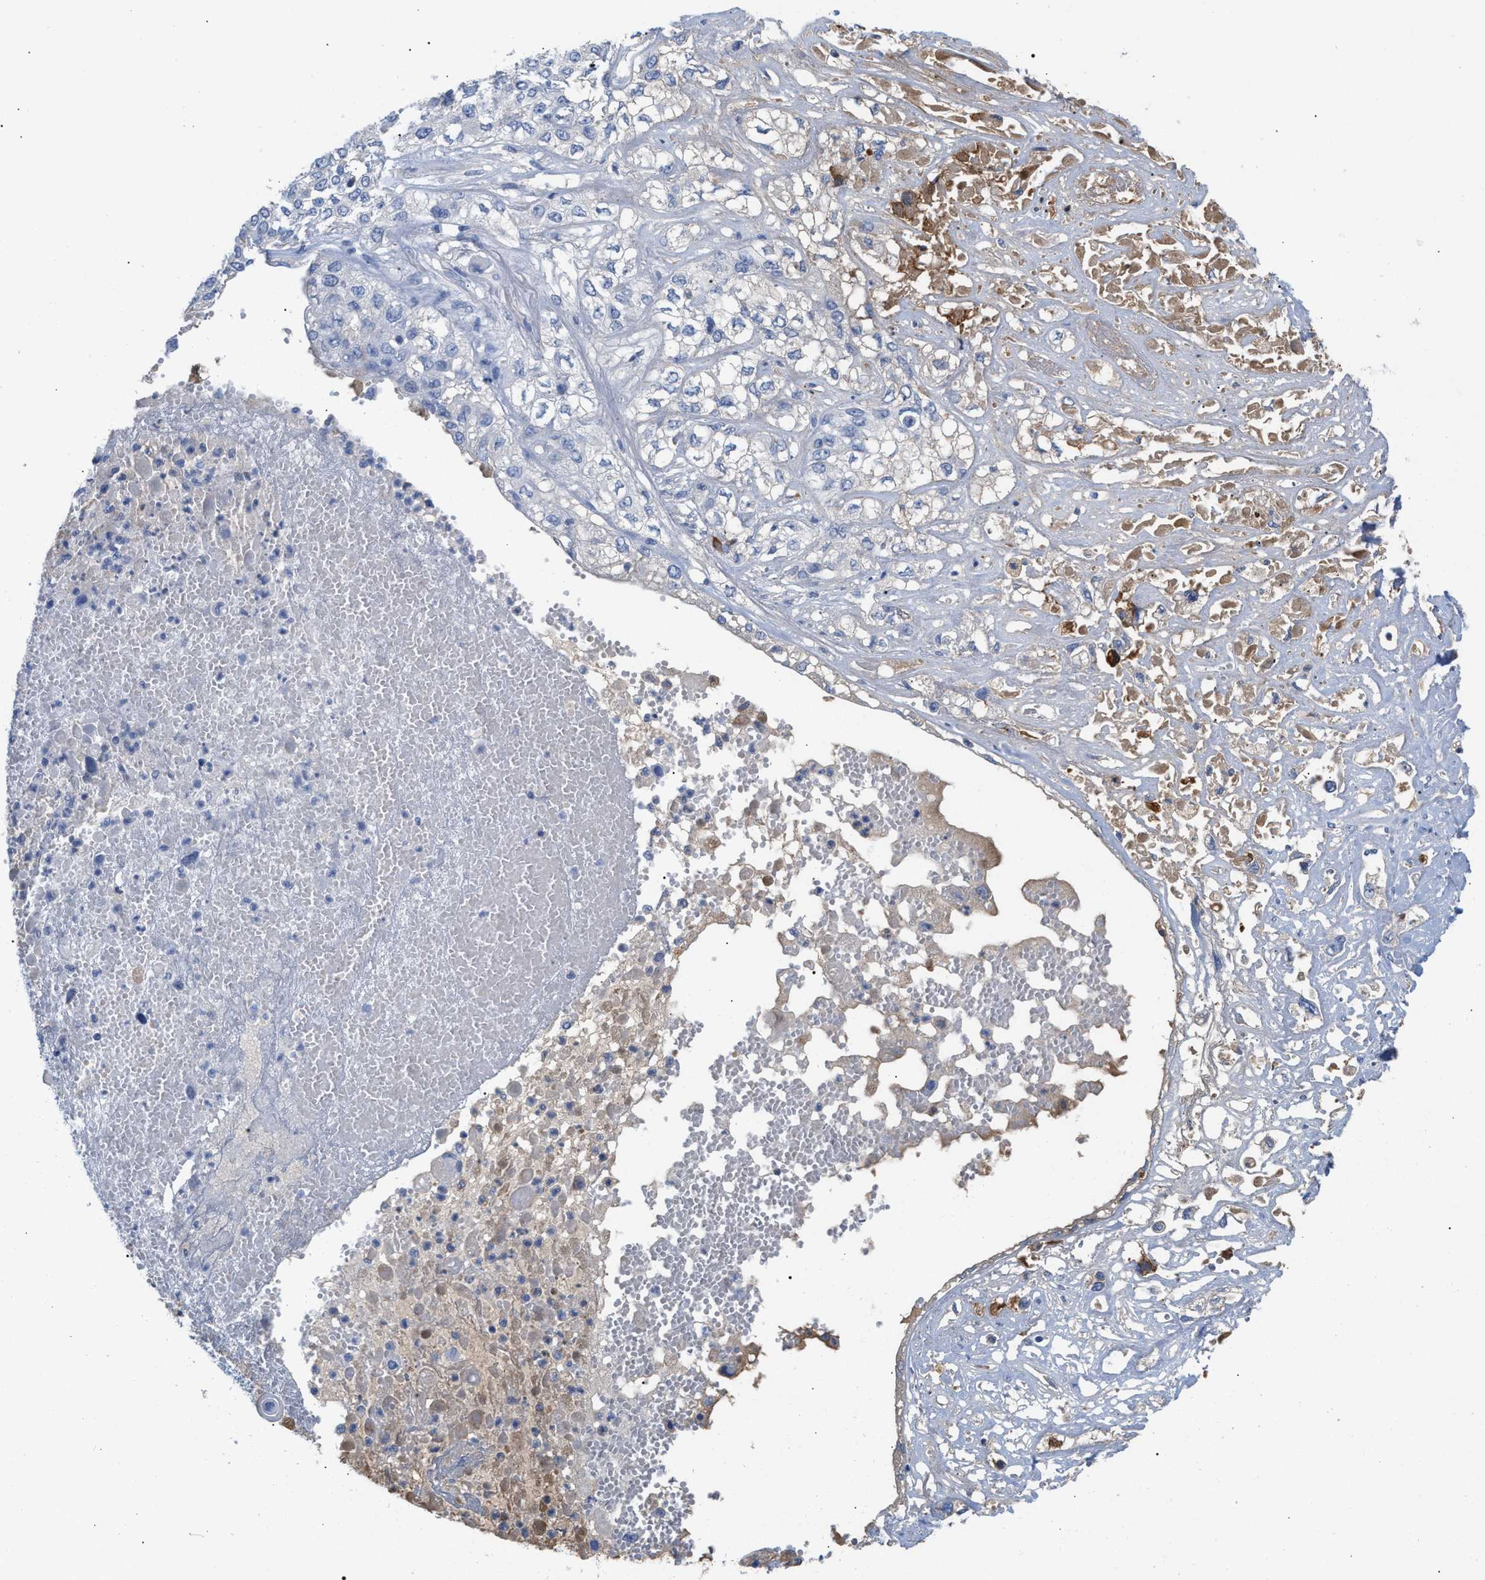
{"staining": {"intensity": "negative", "quantity": "none", "location": "none"}, "tissue": "lung cancer", "cell_type": "Tumor cells", "image_type": "cancer", "snomed": [{"axis": "morphology", "description": "Squamous cell carcinoma, NOS"}, {"axis": "topography", "description": "Lung"}], "caption": "DAB (3,3'-diaminobenzidine) immunohistochemical staining of human lung cancer (squamous cell carcinoma) reveals no significant expression in tumor cells.", "gene": "APOH", "patient": {"sex": "male", "age": 71}}